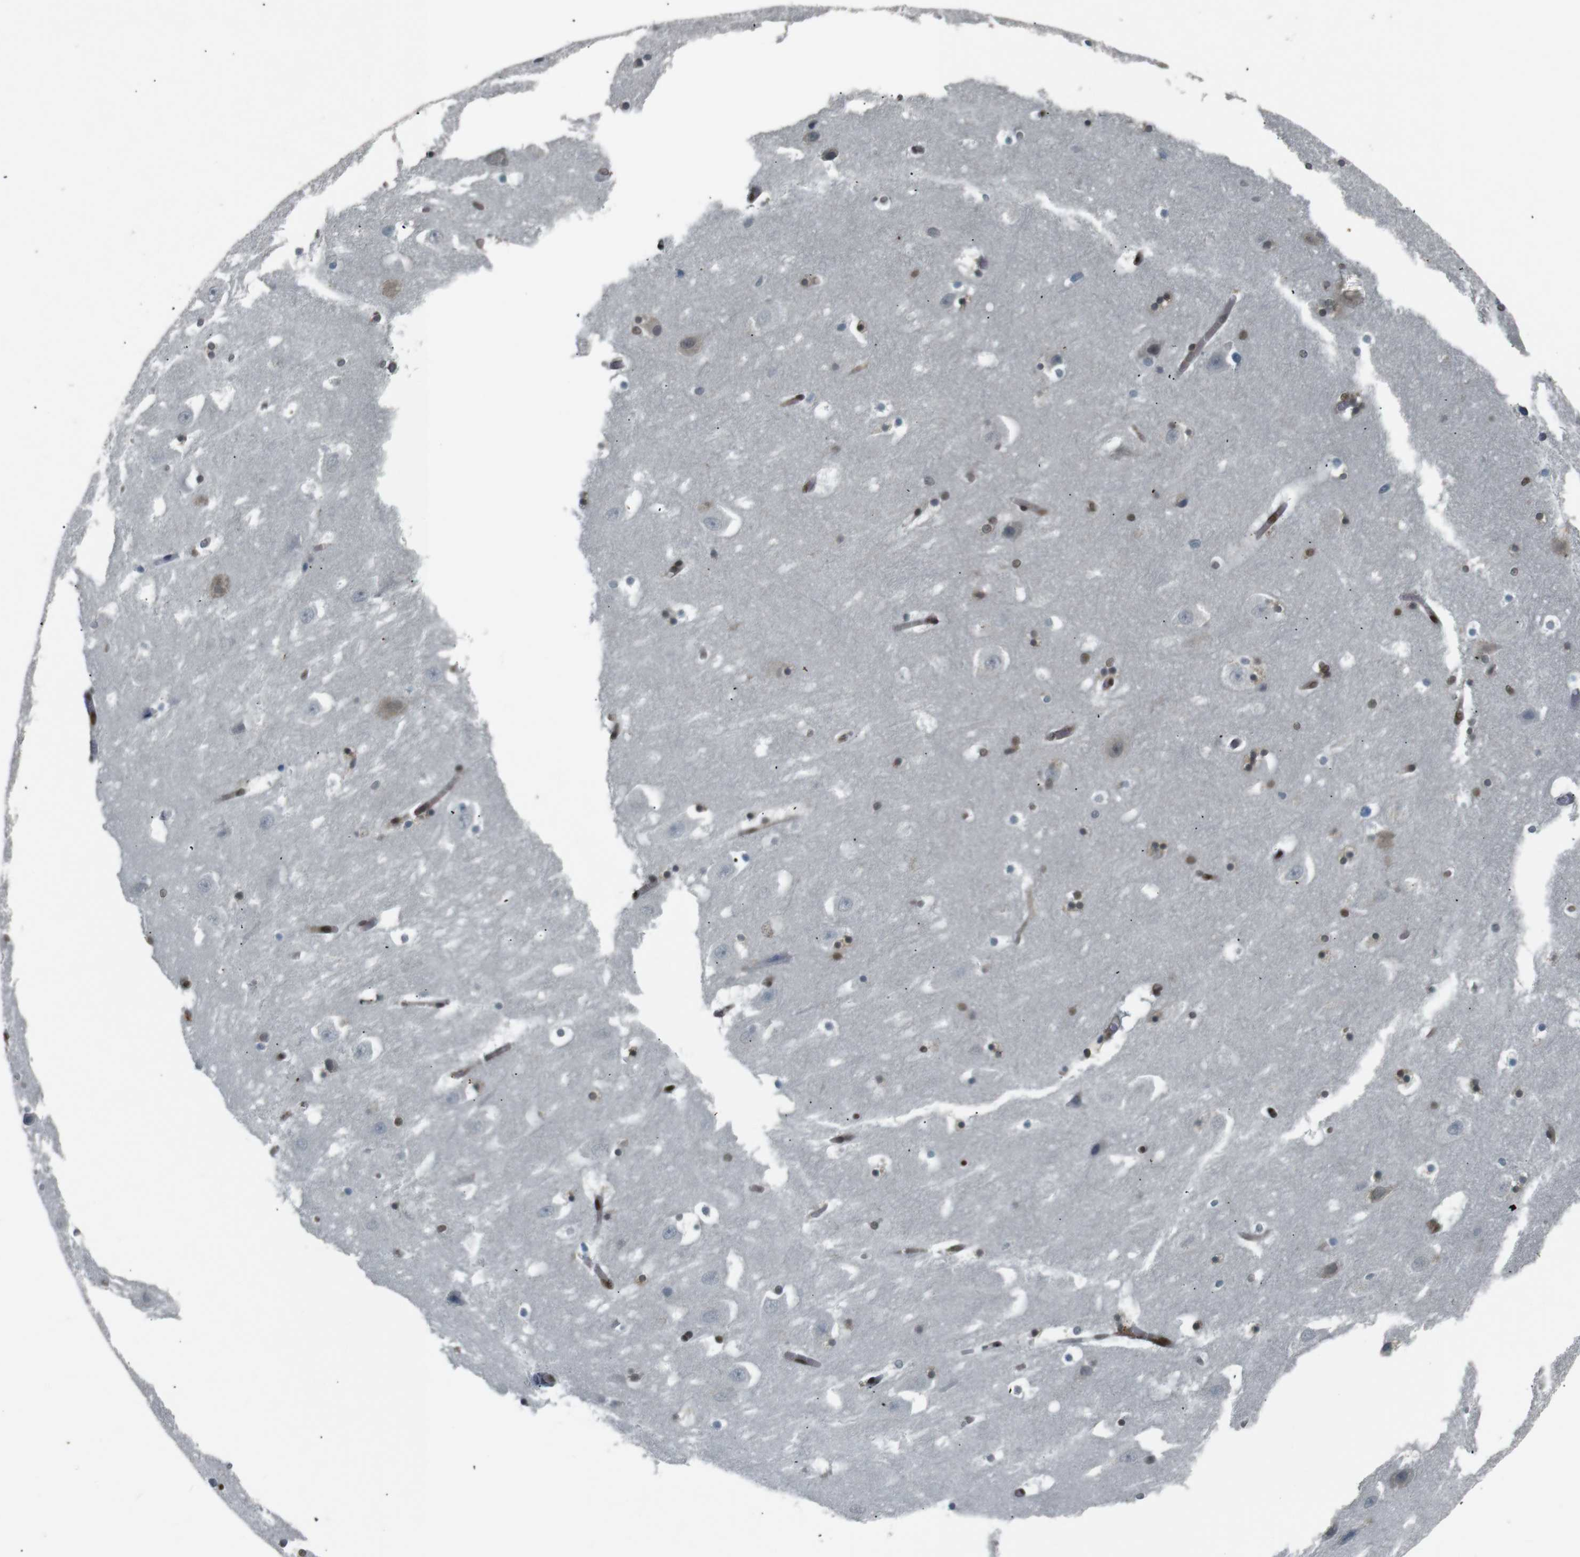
{"staining": {"intensity": "strong", "quantity": "25%-75%", "location": "nuclear"}, "tissue": "hippocampus", "cell_type": "Glial cells", "image_type": "normal", "snomed": [{"axis": "morphology", "description": "Normal tissue, NOS"}, {"axis": "topography", "description": "Hippocampus"}], "caption": "Immunohistochemistry of unremarkable hippocampus shows high levels of strong nuclear positivity in approximately 25%-75% of glial cells. The staining is performed using DAB brown chromogen to label protein expression. The nuclei are counter-stained blue using hematoxylin.", "gene": "NHEJ1", "patient": {"sex": "male", "age": 45}}